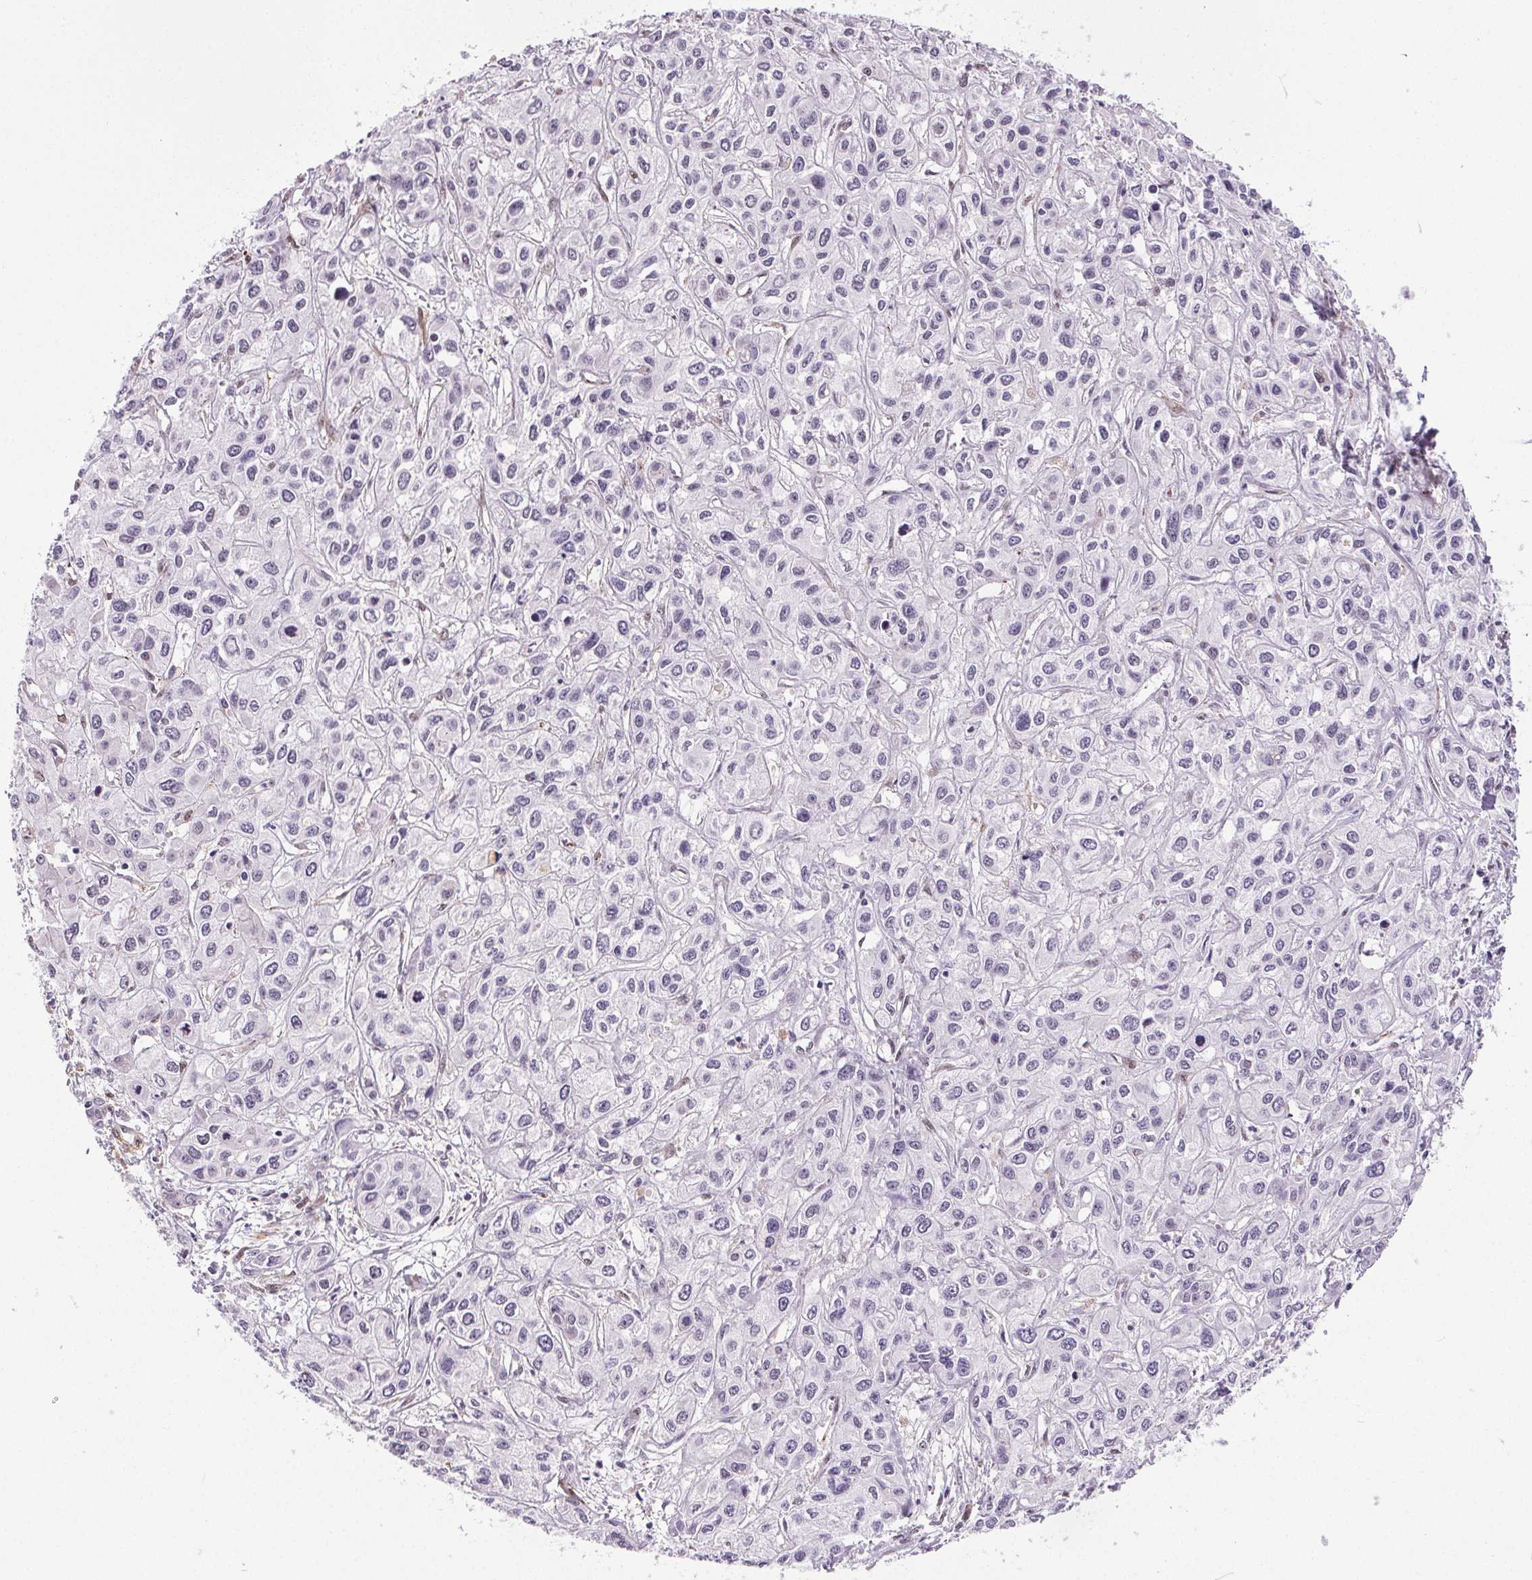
{"staining": {"intensity": "negative", "quantity": "none", "location": "none"}, "tissue": "liver cancer", "cell_type": "Tumor cells", "image_type": "cancer", "snomed": [{"axis": "morphology", "description": "Cholangiocarcinoma"}, {"axis": "topography", "description": "Liver"}], "caption": "Liver cholangiocarcinoma was stained to show a protein in brown. There is no significant positivity in tumor cells.", "gene": "GP6", "patient": {"sex": "female", "age": 66}}